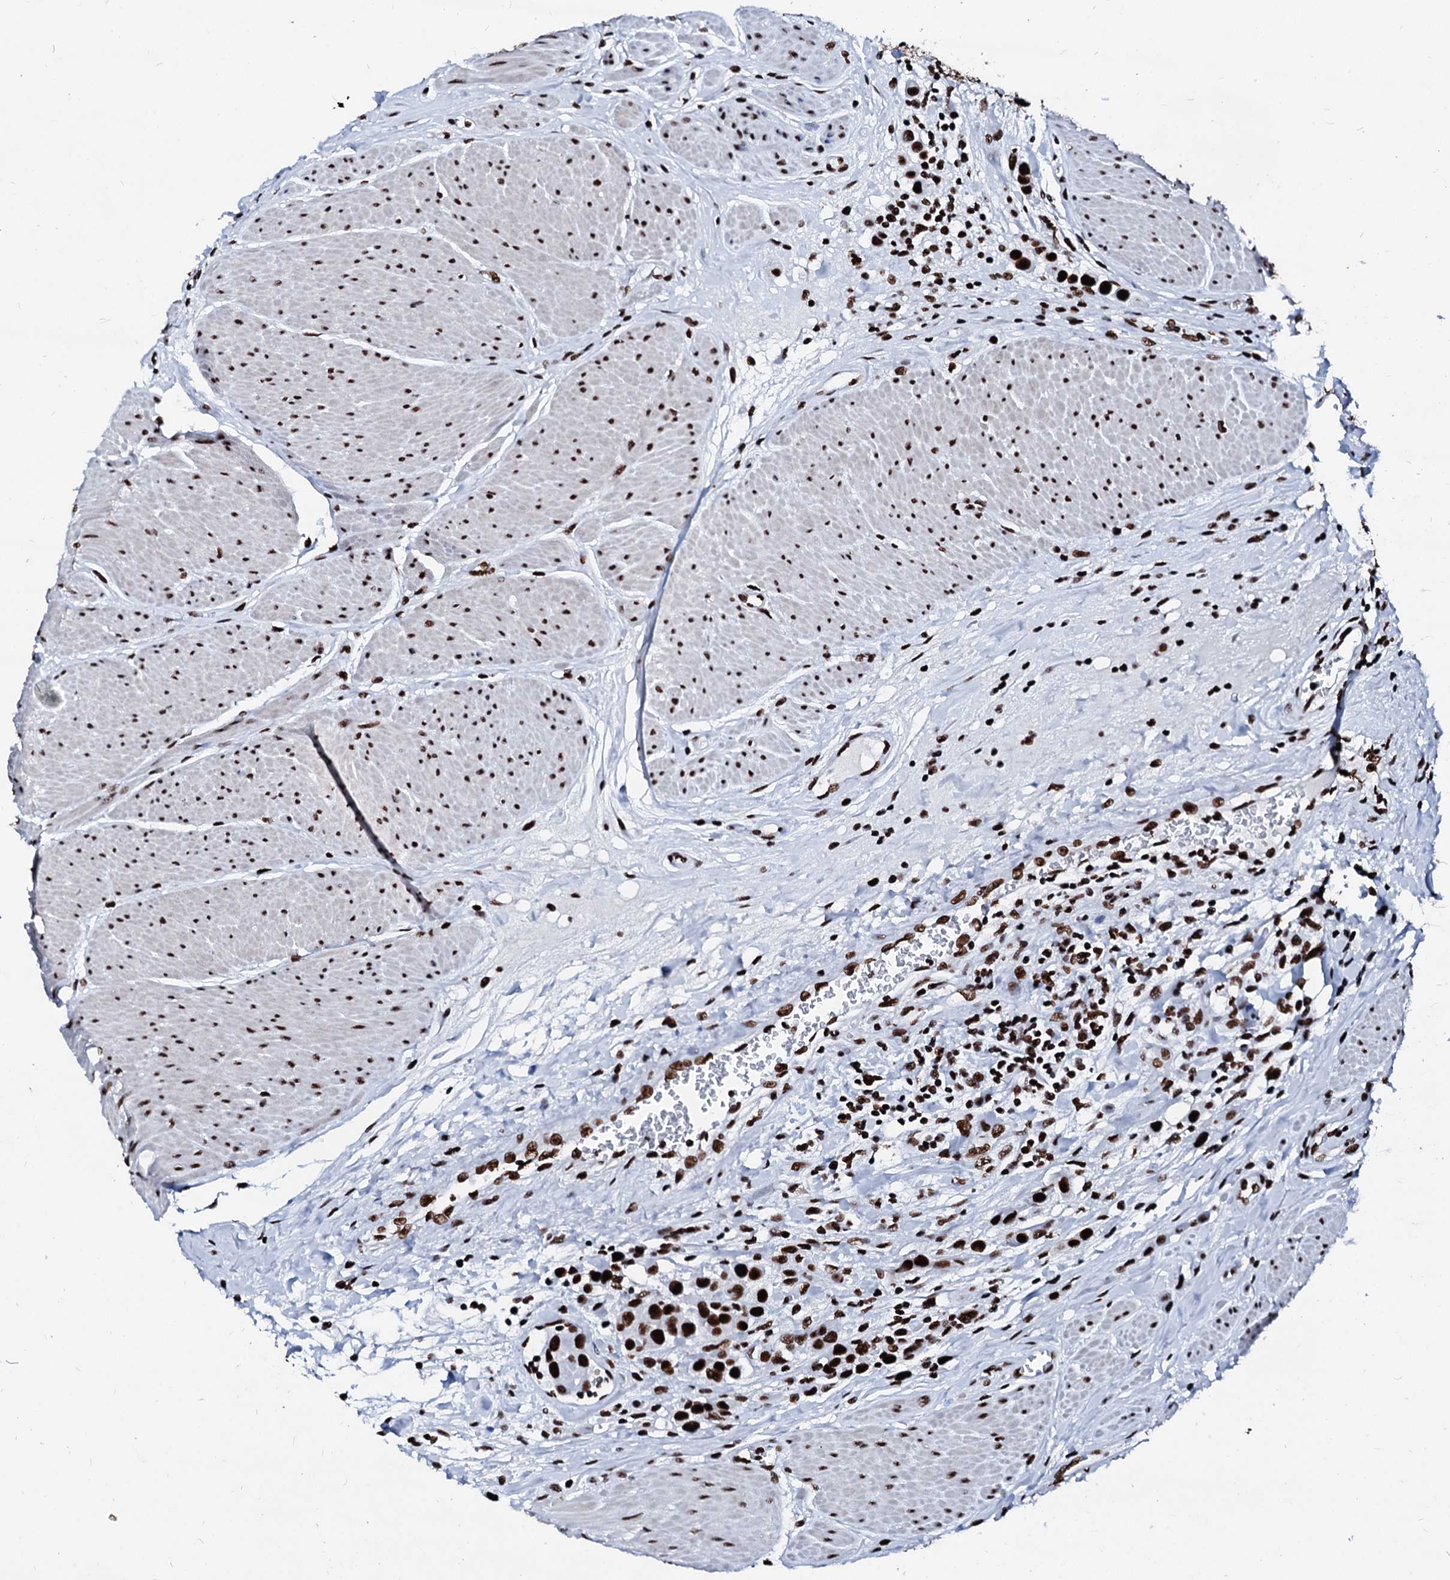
{"staining": {"intensity": "strong", "quantity": ">75%", "location": "nuclear"}, "tissue": "urothelial cancer", "cell_type": "Tumor cells", "image_type": "cancer", "snomed": [{"axis": "morphology", "description": "Urothelial carcinoma, High grade"}, {"axis": "topography", "description": "Urinary bladder"}], "caption": "Immunohistochemistry (DAB (3,3'-diaminobenzidine)) staining of high-grade urothelial carcinoma displays strong nuclear protein staining in approximately >75% of tumor cells.", "gene": "RALY", "patient": {"sex": "male", "age": 50}}